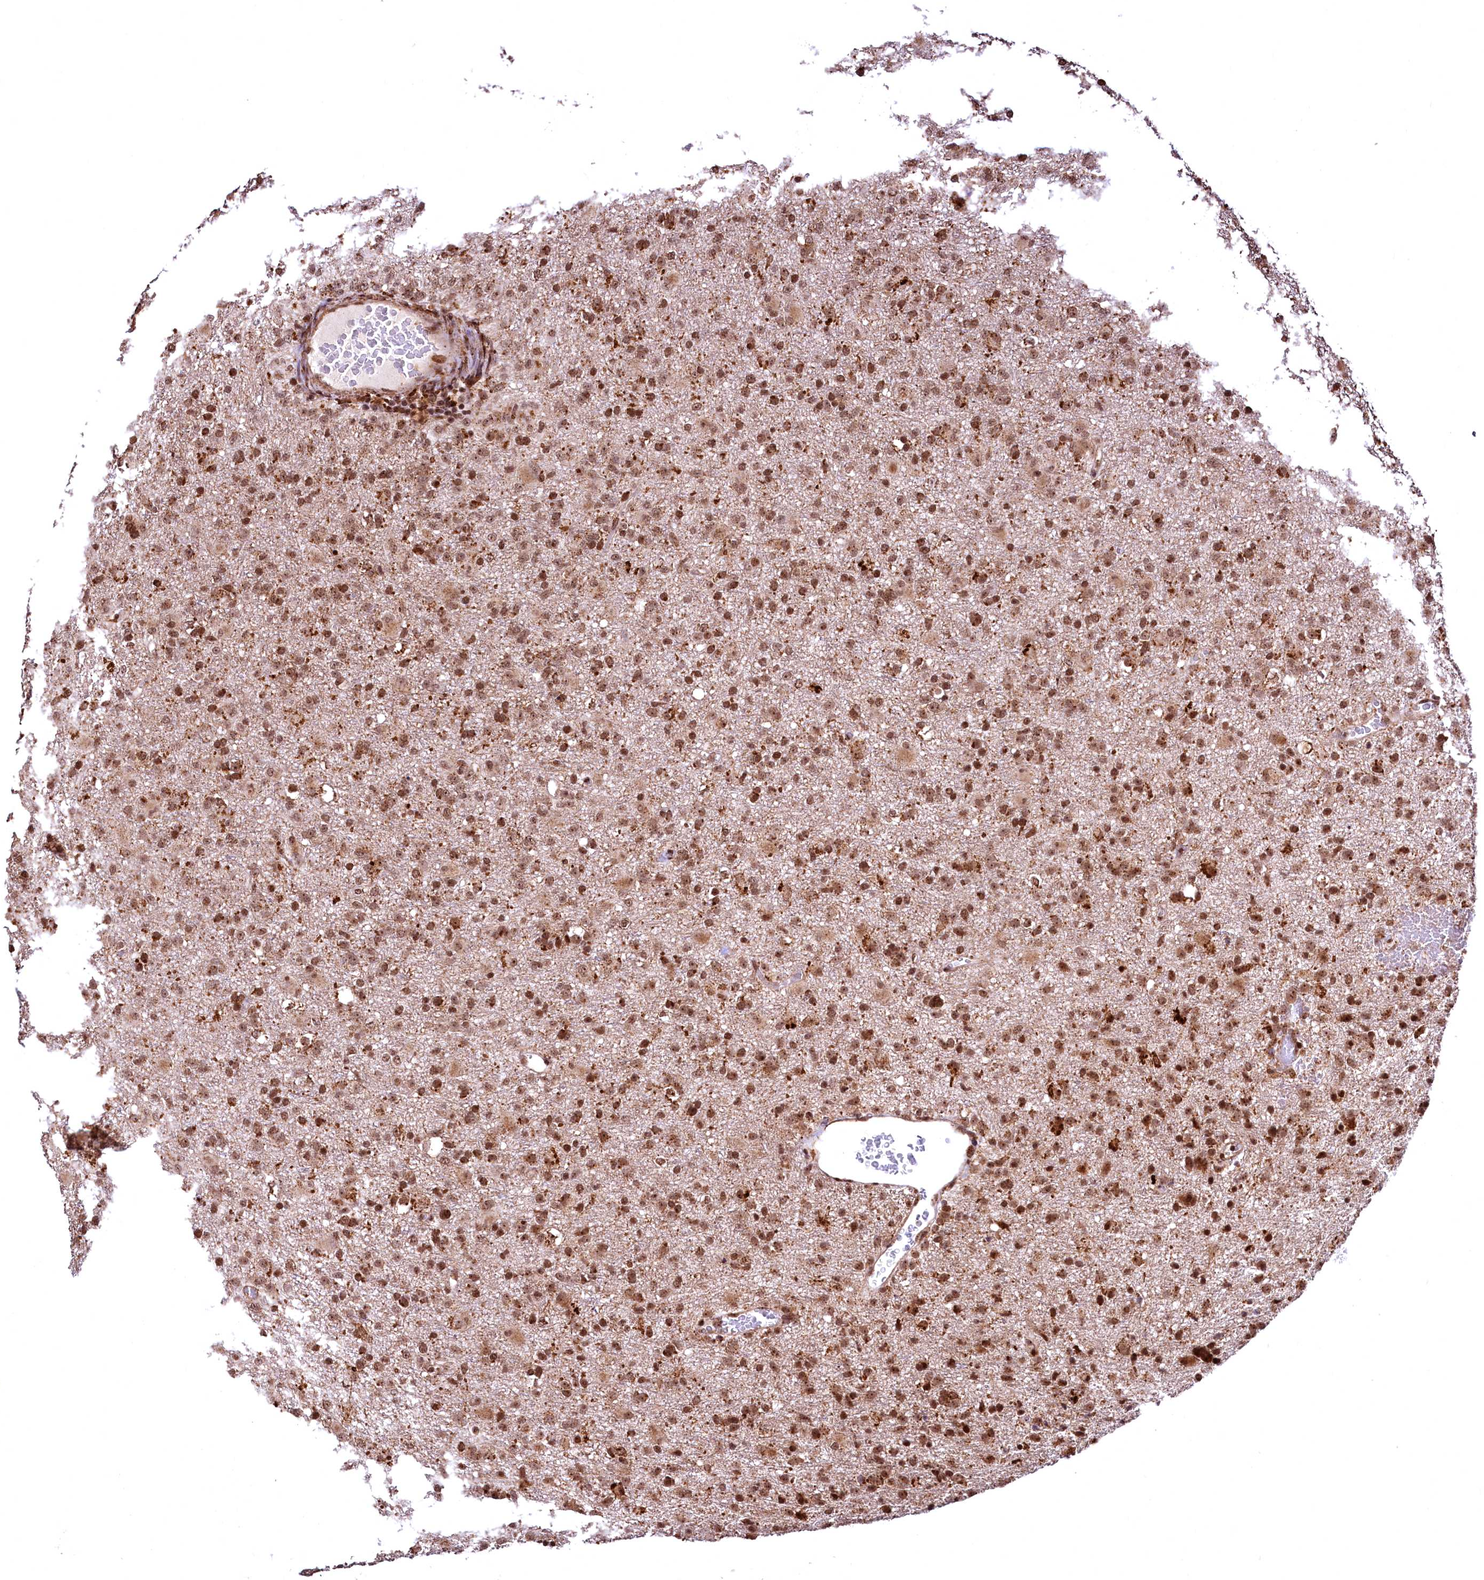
{"staining": {"intensity": "moderate", "quantity": ">75%", "location": "cytoplasmic/membranous,nuclear"}, "tissue": "glioma", "cell_type": "Tumor cells", "image_type": "cancer", "snomed": [{"axis": "morphology", "description": "Glioma, malignant, Low grade"}, {"axis": "topography", "description": "Brain"}], "caption": "Human glioma stained for a protein (brown) reveals moderate cytoplasmic/membranous and nuclear positive staining in approximately >75% of tumor cells.", "gene": "PDS5B", "patient": {"sex": "male", "age": 65}}